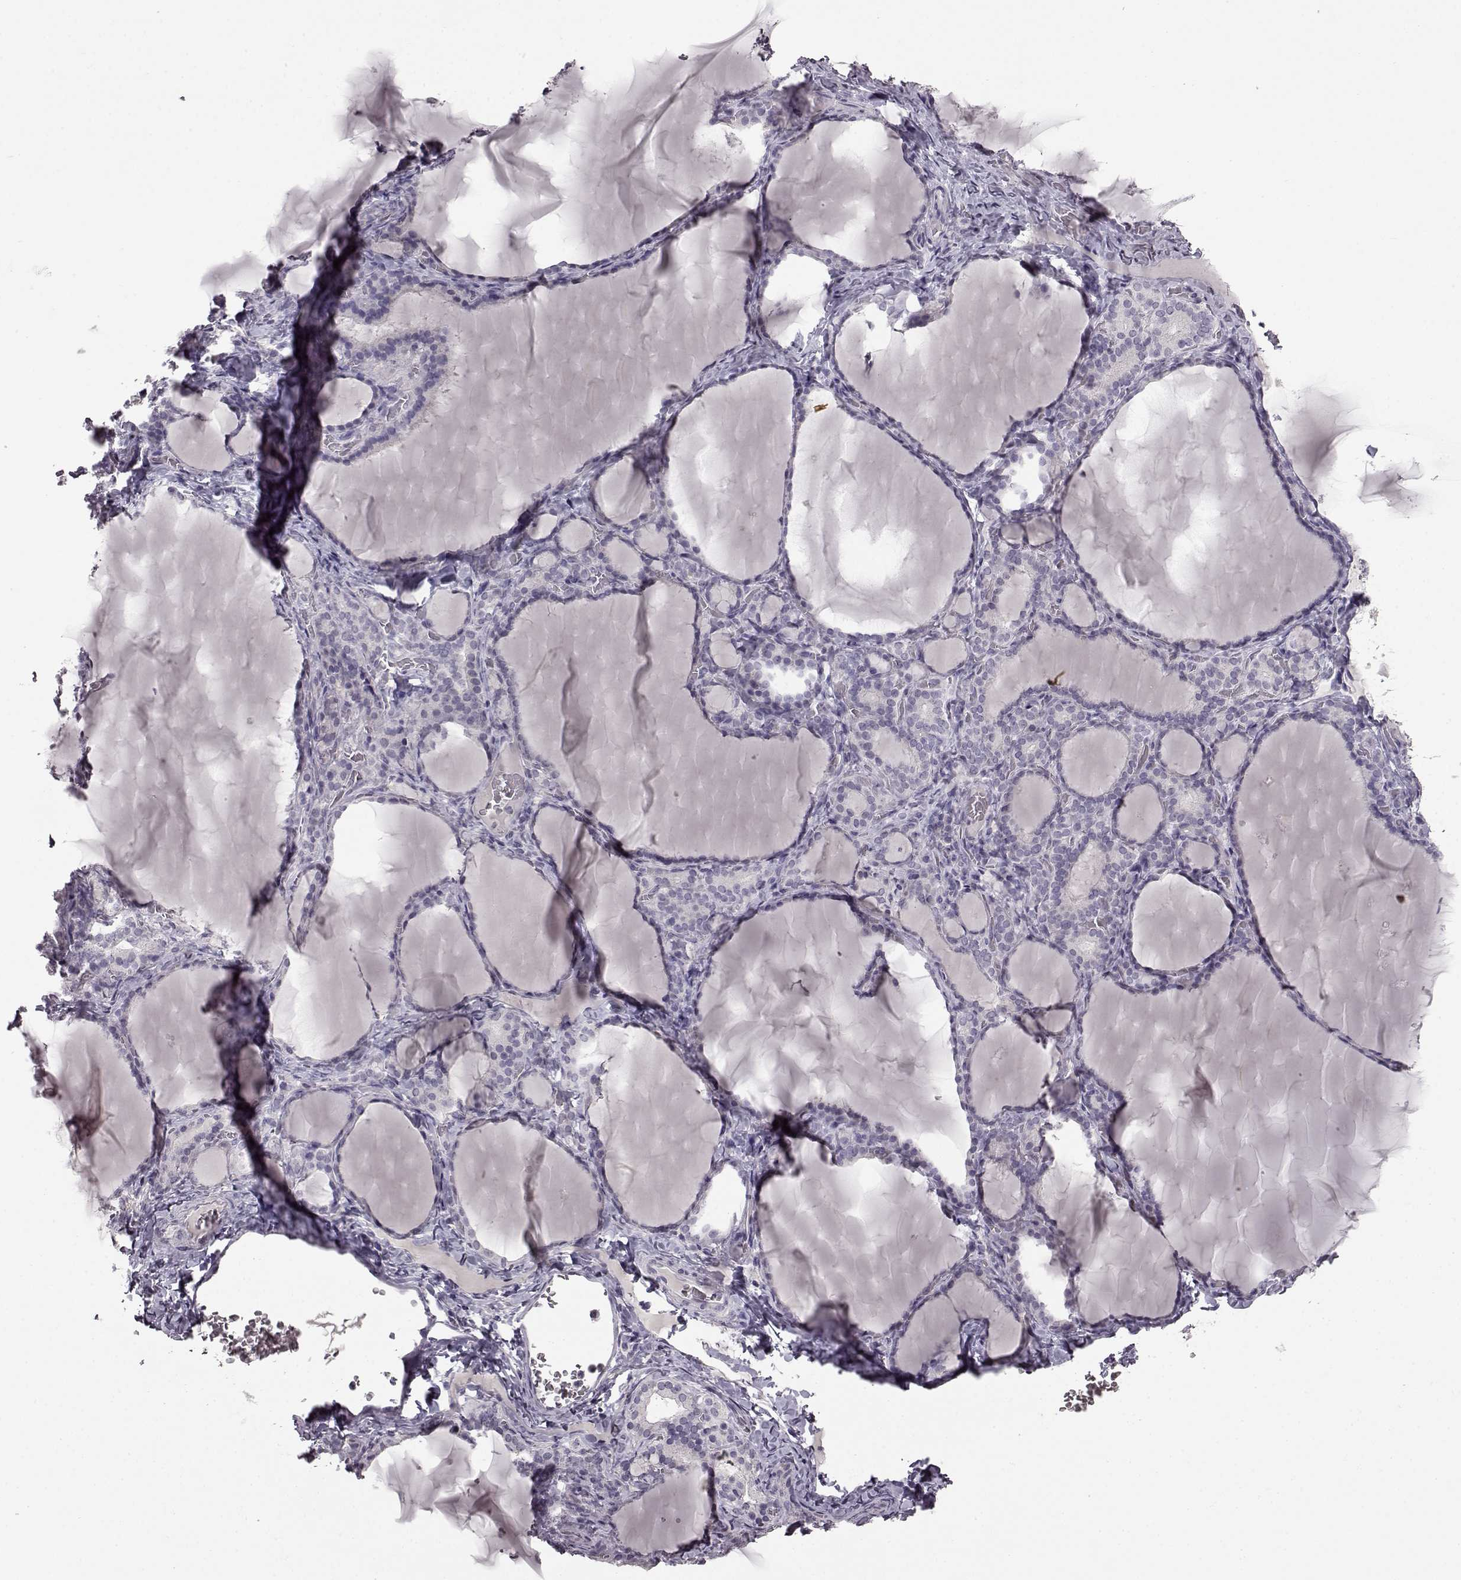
{"staining": {"intensity": "negative", "quantity": "none", "location": "none"}, "tissue": "thyroid gland", "cell_type": "Glandular cells", "image_type": "normal", "snomed": [{"axis": "morphology", "description": "Normal tissue, NOS"}, {"axis": "morphology", "description": "Hyperplasia, NOS"}, {"axis": "topography", "description": "Thyroid gland"}], "caption": "High magnification brightfield microscopy of normal thyroid gland stained with DAB (3,3'-diaminobenzidine) (brown) and counterstained with hematoxylin (blue): glandular cells show no significant positivity. Nuclei are stained in blue.", "gene": "LHB", "patient": {"sex": "female", "age": 27}}